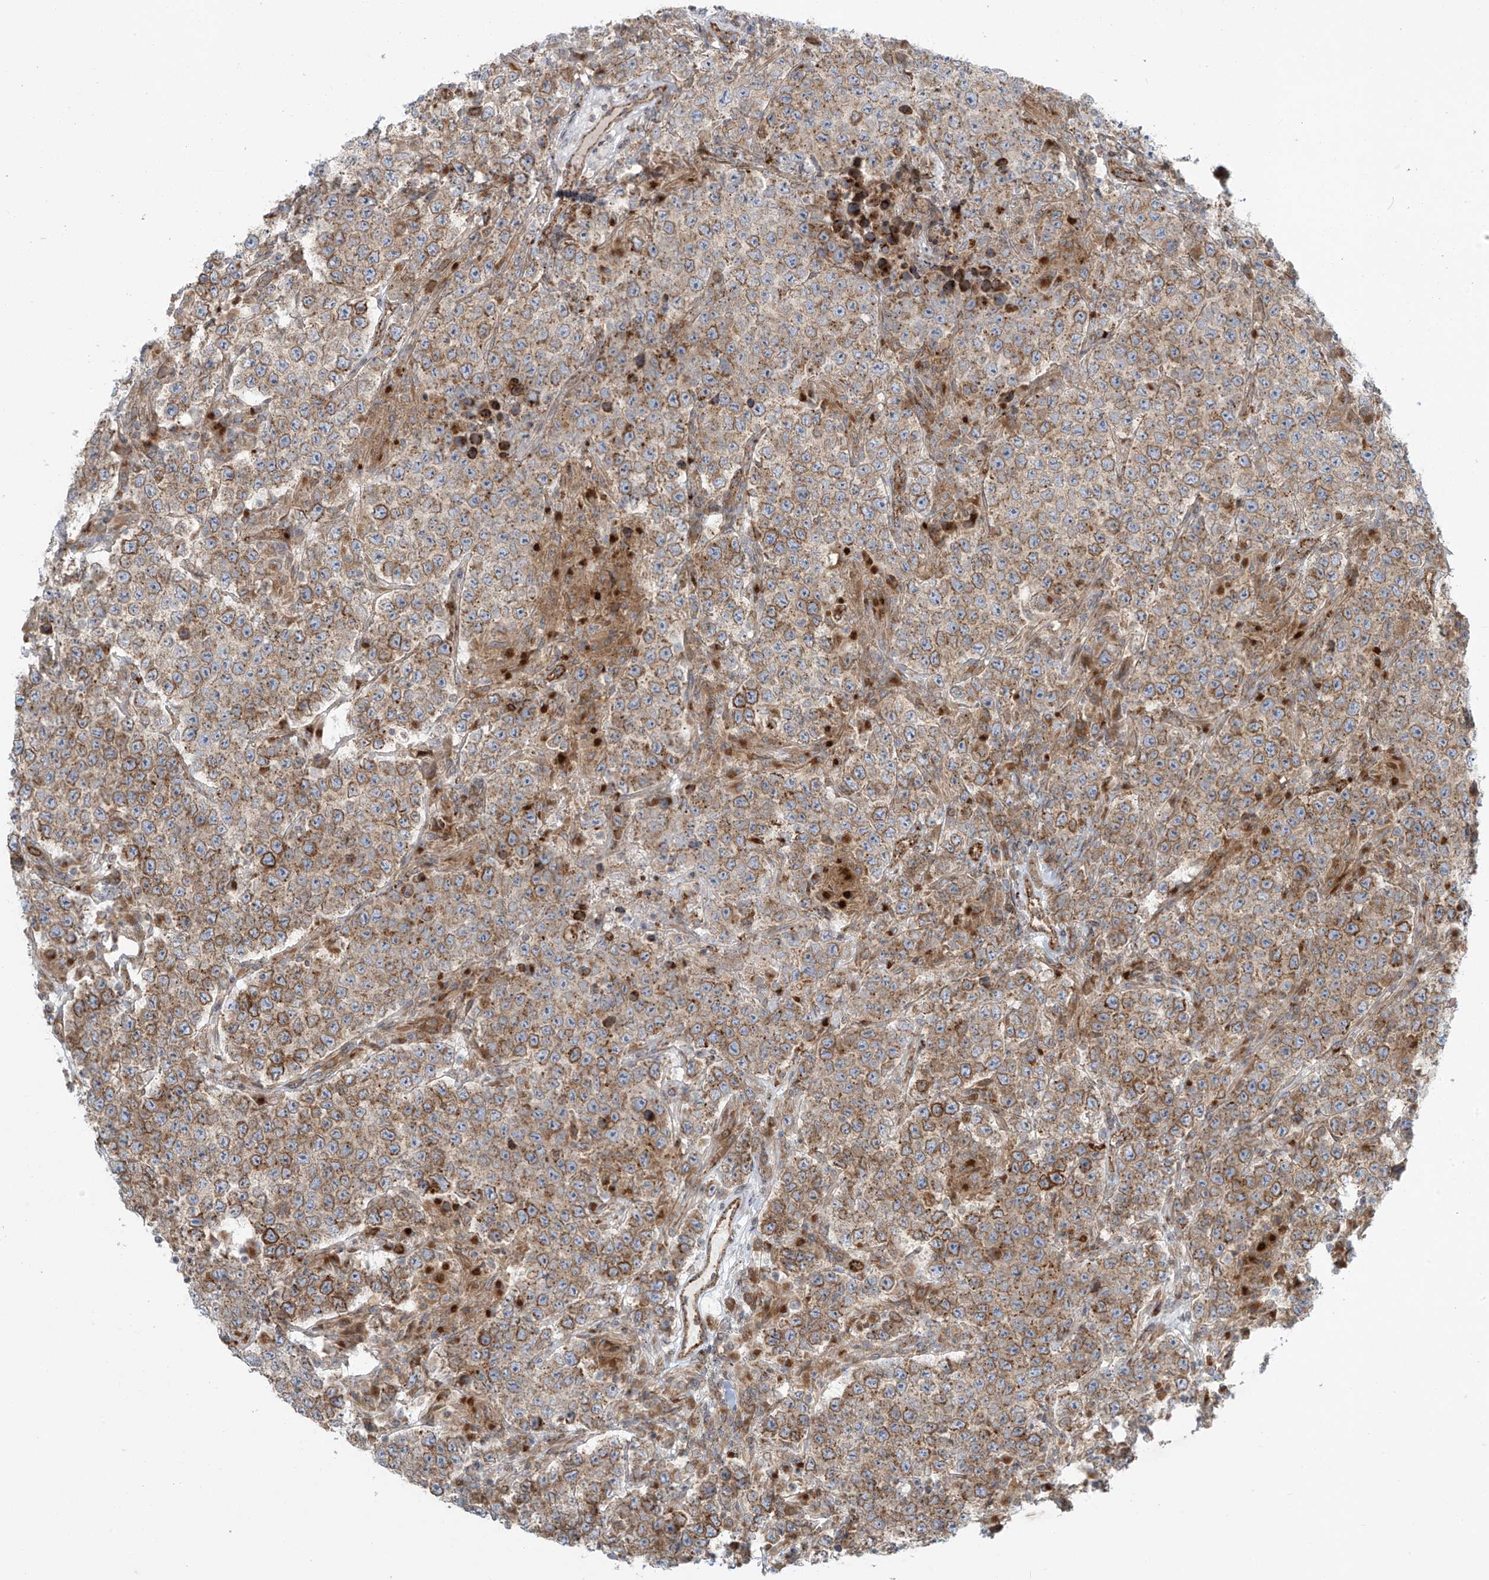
{"staining": {"intensity": "moderate", "quantity": "<25%", "location": "cytoplasmic/membranous"}, "tissue": "testis cancer", "cell_type": "Tumor cells", "image_type": "cancer", "snomed": [{"axis": "morphology", "description": "Normal tissue, NOS"}, {"axis": "morphology", "description": "Urothelial carcinoma, High grade"}, {"axis": "morphology", "description": "Seminoma, NOS"}, {"axis": "morphology", "description": "Carcinoma, Embryonal, NOS"}, {"axis": "topography", "description": "Urinary bladder"}, {"axis": "topography", "description": "Testis"}], "caption": "Immunohistochemistry (DAB) staining of human seminoma (testis) exhibits moderate cytoplasmic/membranous protein expression in about <25% of tumor cells. Immunohistochemistry (ihc) stains the protein in brown and the nuclei are stained blue.", "gene": "LZTS3", "patient": {"sex": "male", "age": 41}}